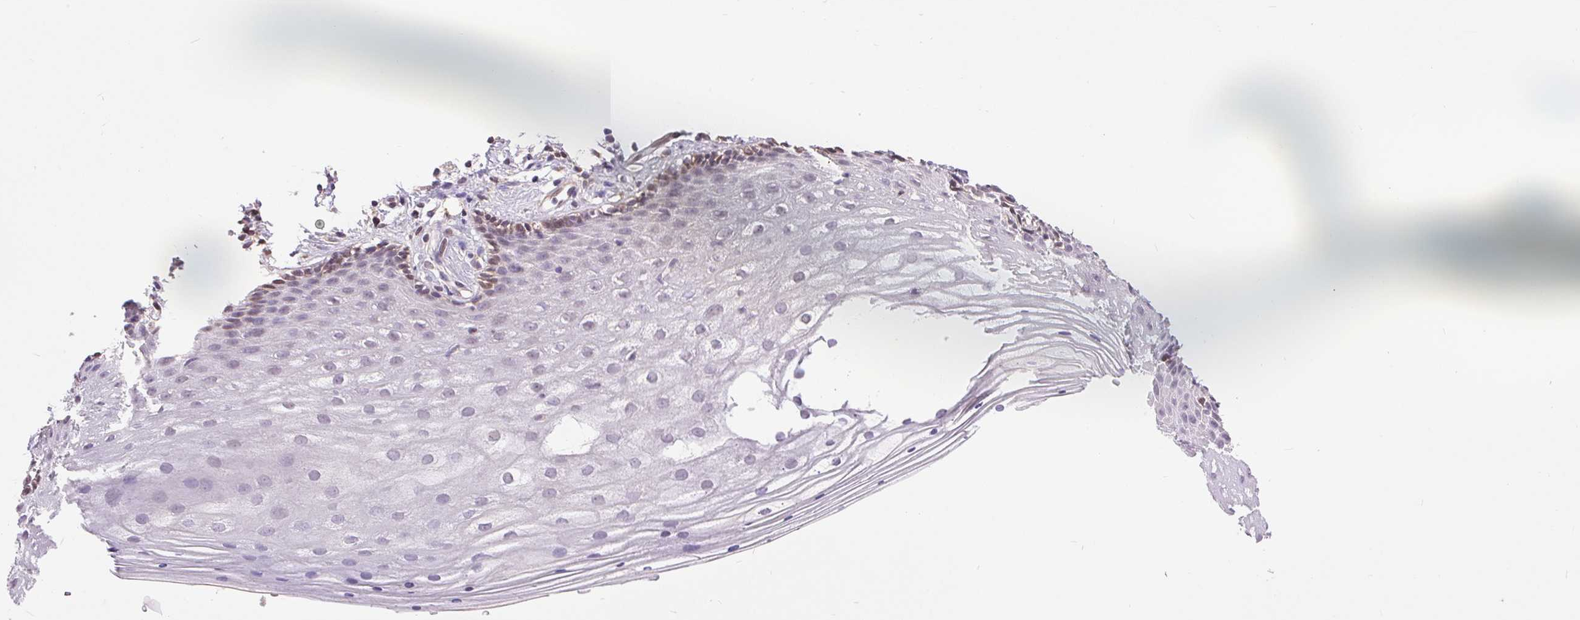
{"staining": {"intensity": "moderate", "quantity": "<25%", "location": "cytoplasmic/membranous,nuclear"}, "tissue": "vagina", "cell_type": "Squamous epithelial cells", "image_type": "normal", "snomed": [{"axis": "morphology", "description": "Normal tissue, NOS"}, {"axis": "topography", "description": "Vagina"}], "caption": "Moderate cytoplasmic/membranous,nuclear protein staining is identified in about <25% of squamous epithelial cells in vagina.", "gene": "TMEM273", "patient": {"sex": "female", "age": 42}}